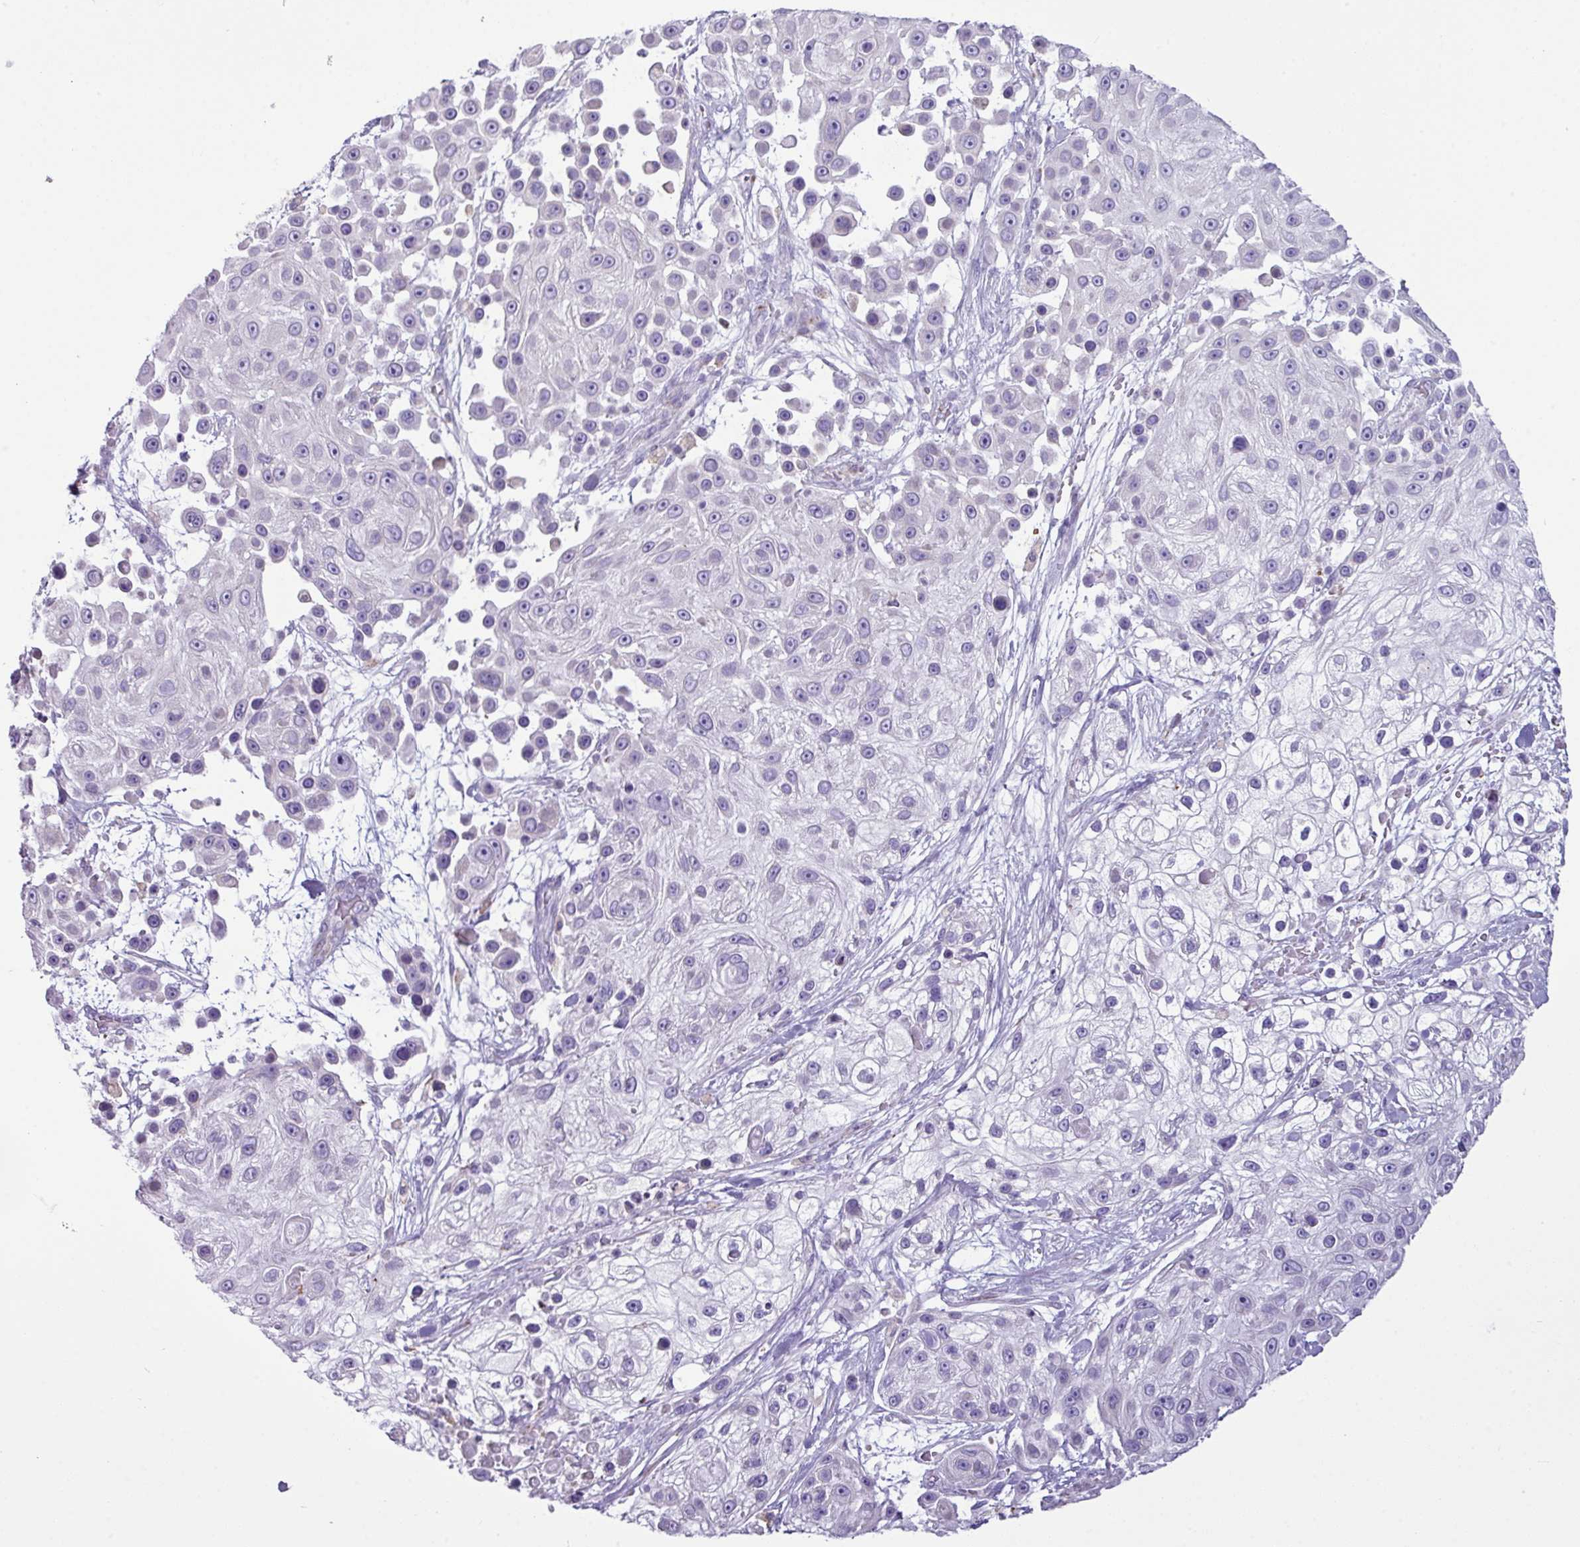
{"staining": {"intensity": "negative", "quantity": "none", "location": "none"}, "tissue": "skin cancer", "cell_type": "Tumor cells", "image_type": "cancer", "snomed": [{"axis": "morphology", "description": "Squamous cell carcinoma, NOS"}, {"axis": "topography", "description": "Skin"}], "caption": "Immunohistochemistry of skin cancer reveals no staining in tumor cells. The staining was performed using DAB (3,3'-diaminobenzidine) to visualize the protein expression in brown, while the nuclei were stained in blue with hematoxylin (Magnification: 20x).", "gene": "RGS21", "patient": {"sex": "male", "age": 67}}